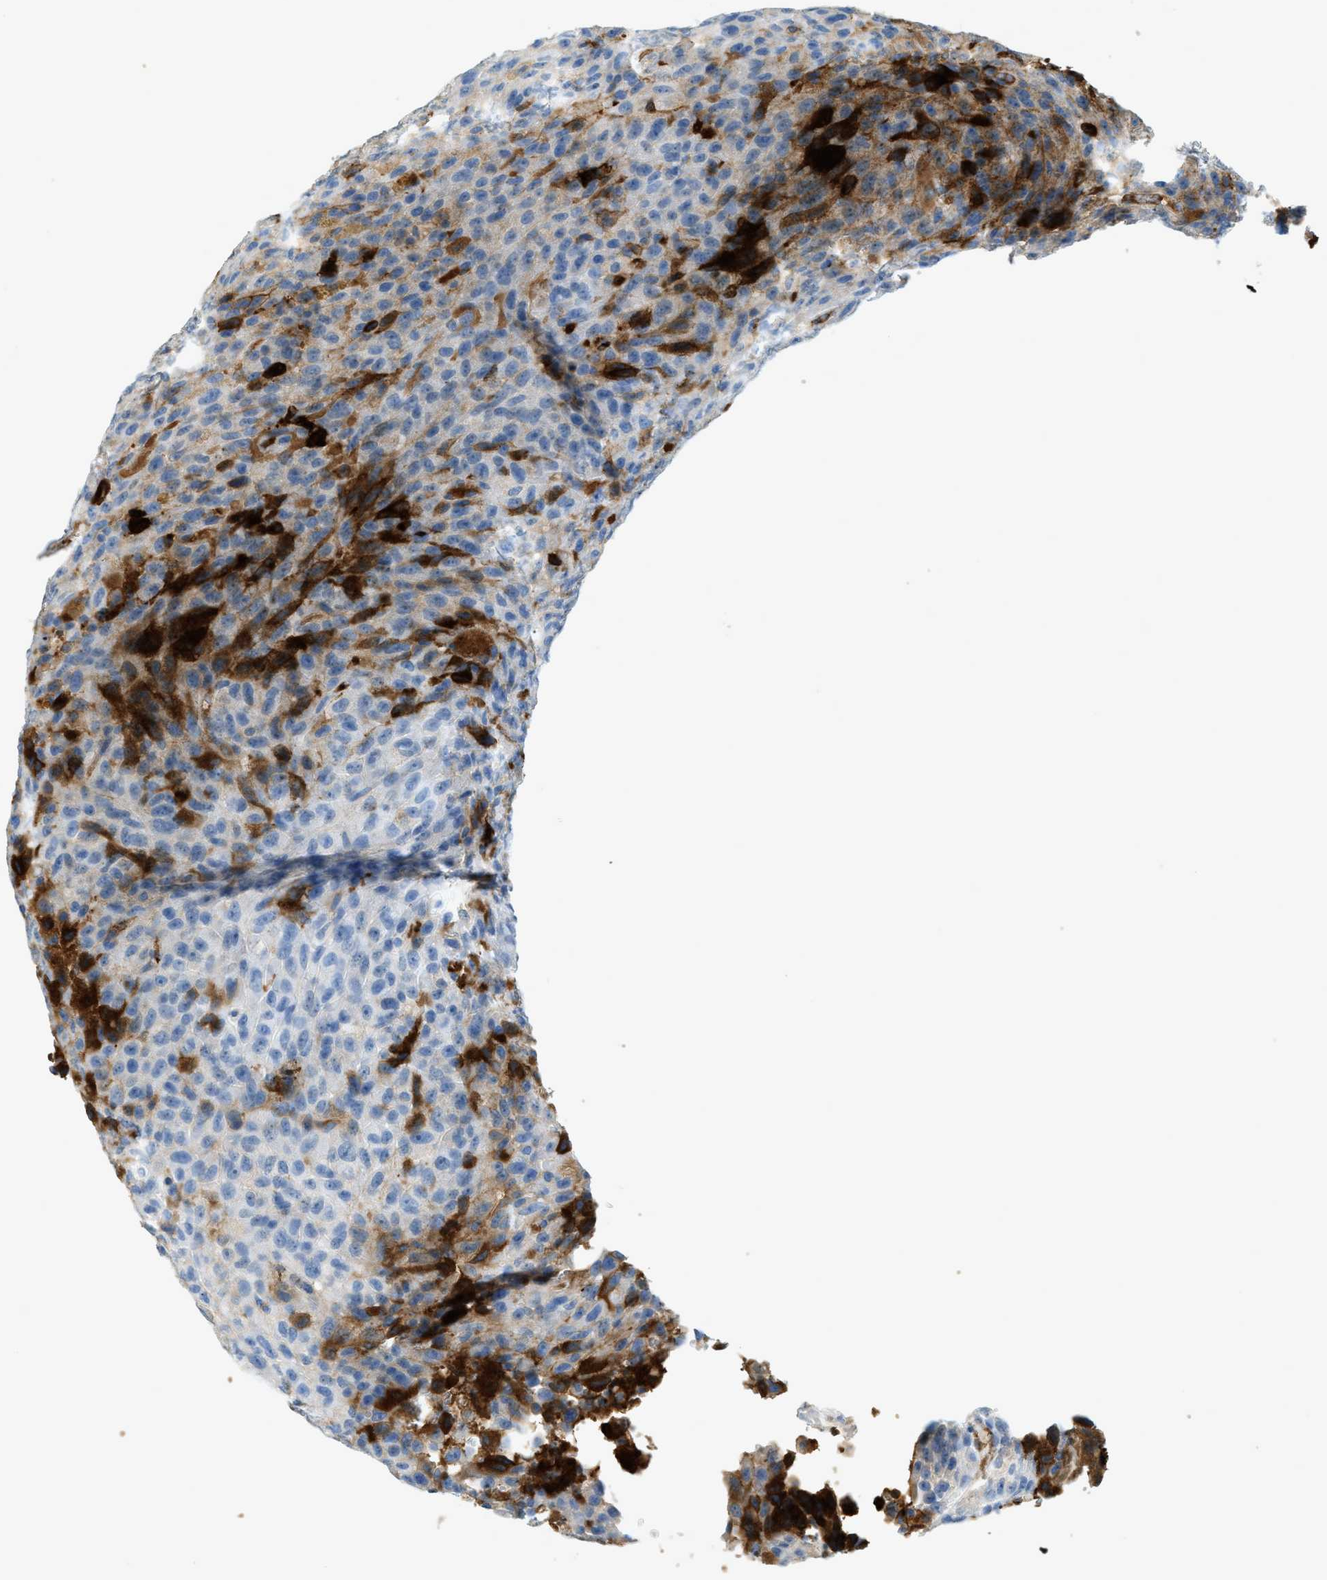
{"staining": {"intensity": "moderate", "quantity": "25%-75%", "location": "cytoplasmic/membranous"}, "tissue": "urothelial cancer", "cell_type": "Tumor cells", "image_type": "cancer", "snomed": [{"axis": "morphology", "description": "Urothelial carcinoma, High grade"}, {"axis": "topography", "description": "Urinary bladder"}], "caption": "Protein staining exhibits moderate cytoplasmic/membranous positivity in approximately 25%-75% of tumor cells in urothelial cancer.", "gene": "F2", "patient": {"sex": "male", "age": 66}}